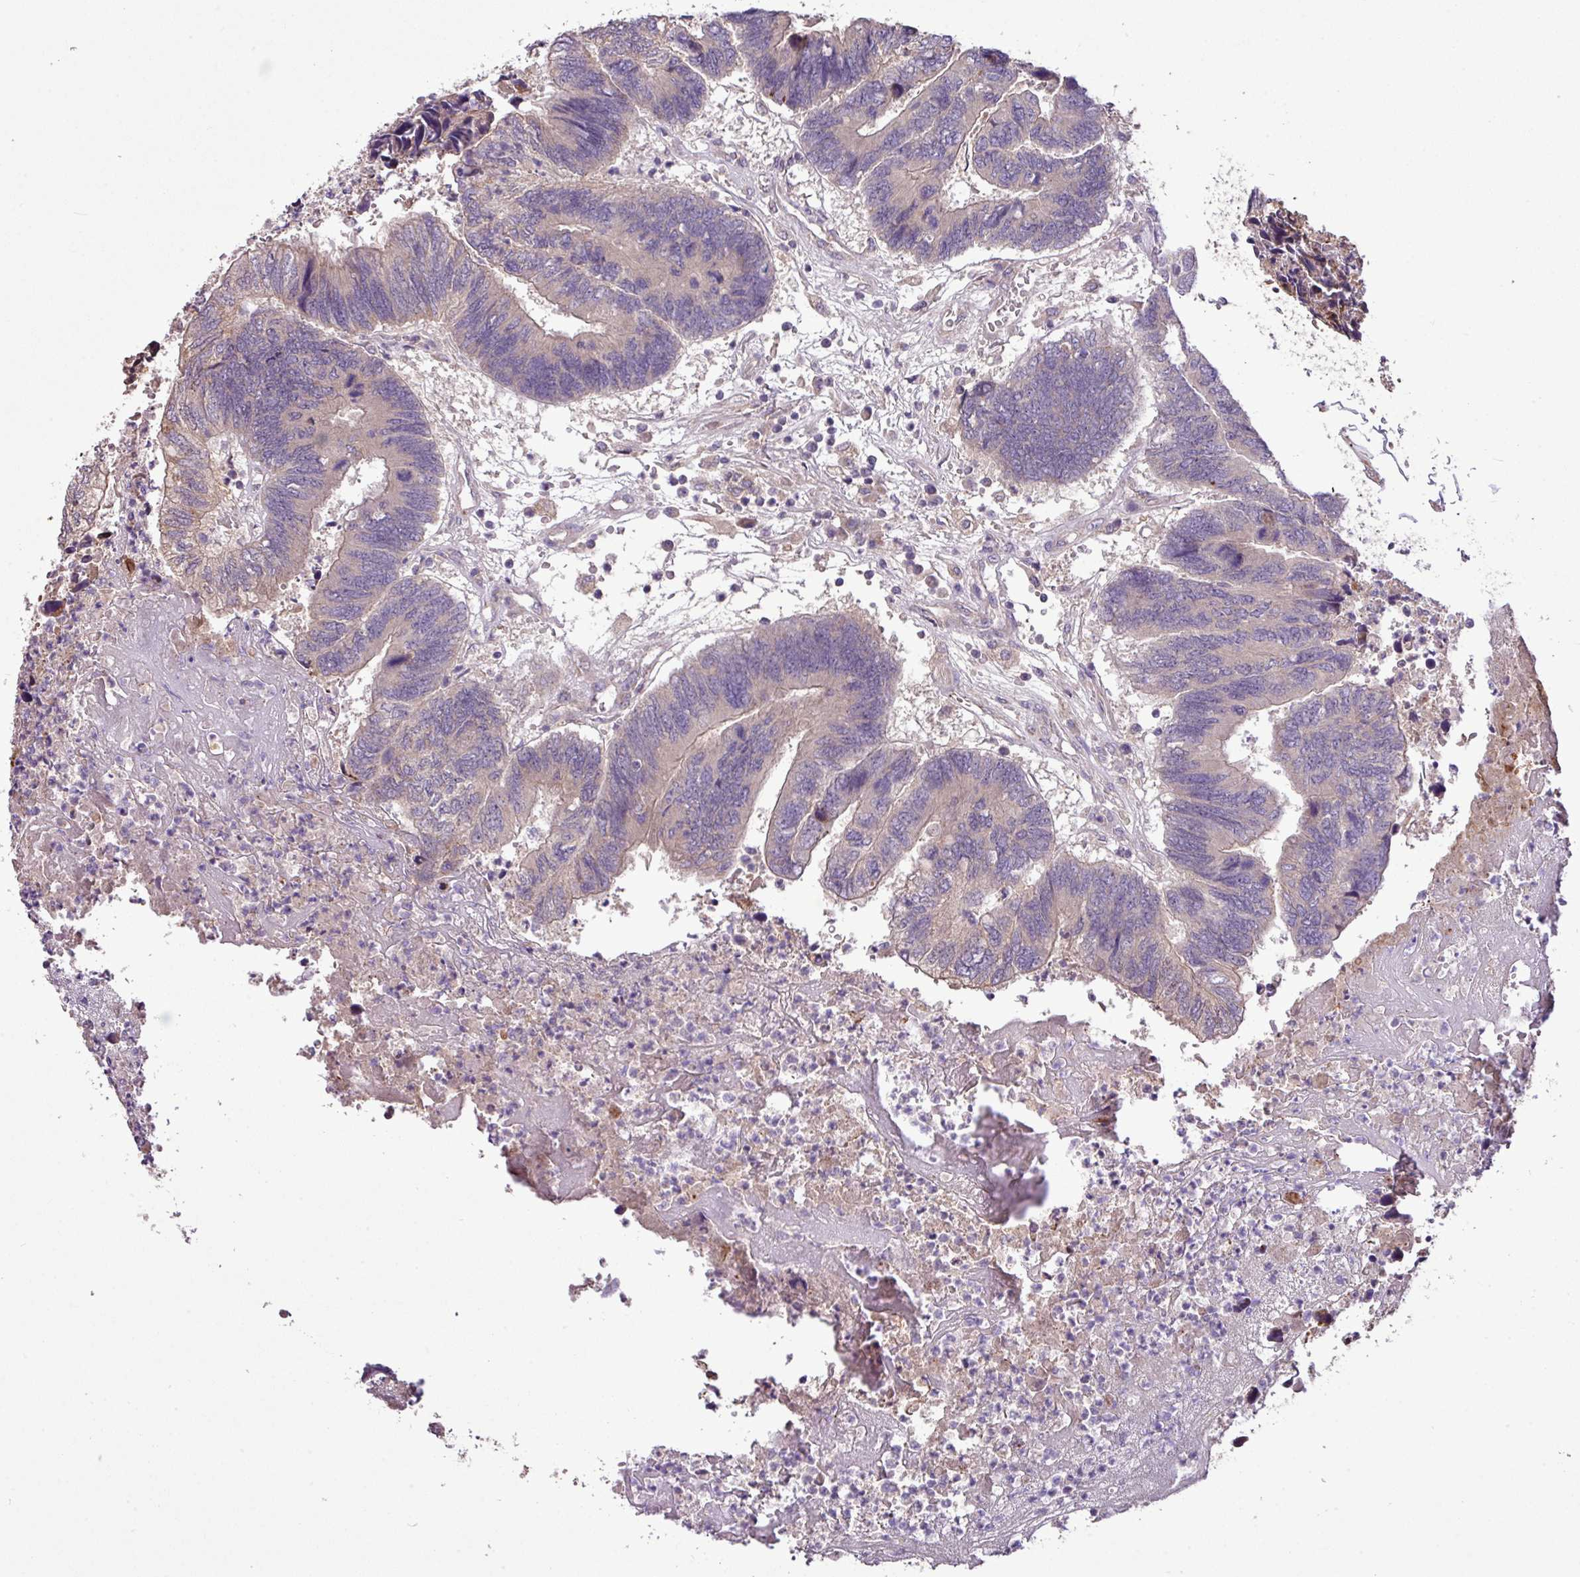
{"staining": {"intensity": "weak", "quantity": "25%-75%", "location": "cytoplasmic/membranous"}, "tissue": "colorectal cancer", "cell_type": "Tumor cells", "image_type": "cancer", "snomed": [{"axis": "morphology", "description": "Adenocarcinoma, NOS"}, {"axis": "topography", "description": "Colon"}], "caption": "This histopathology image shows IHC staining of human adenocarcinoma (colorectal), with low weak cytoplasmic/membranous positivity in about 25%-75% of tumor cells.", "gene": "XIAP", "patient": {"sex": "female", "age": 67}}